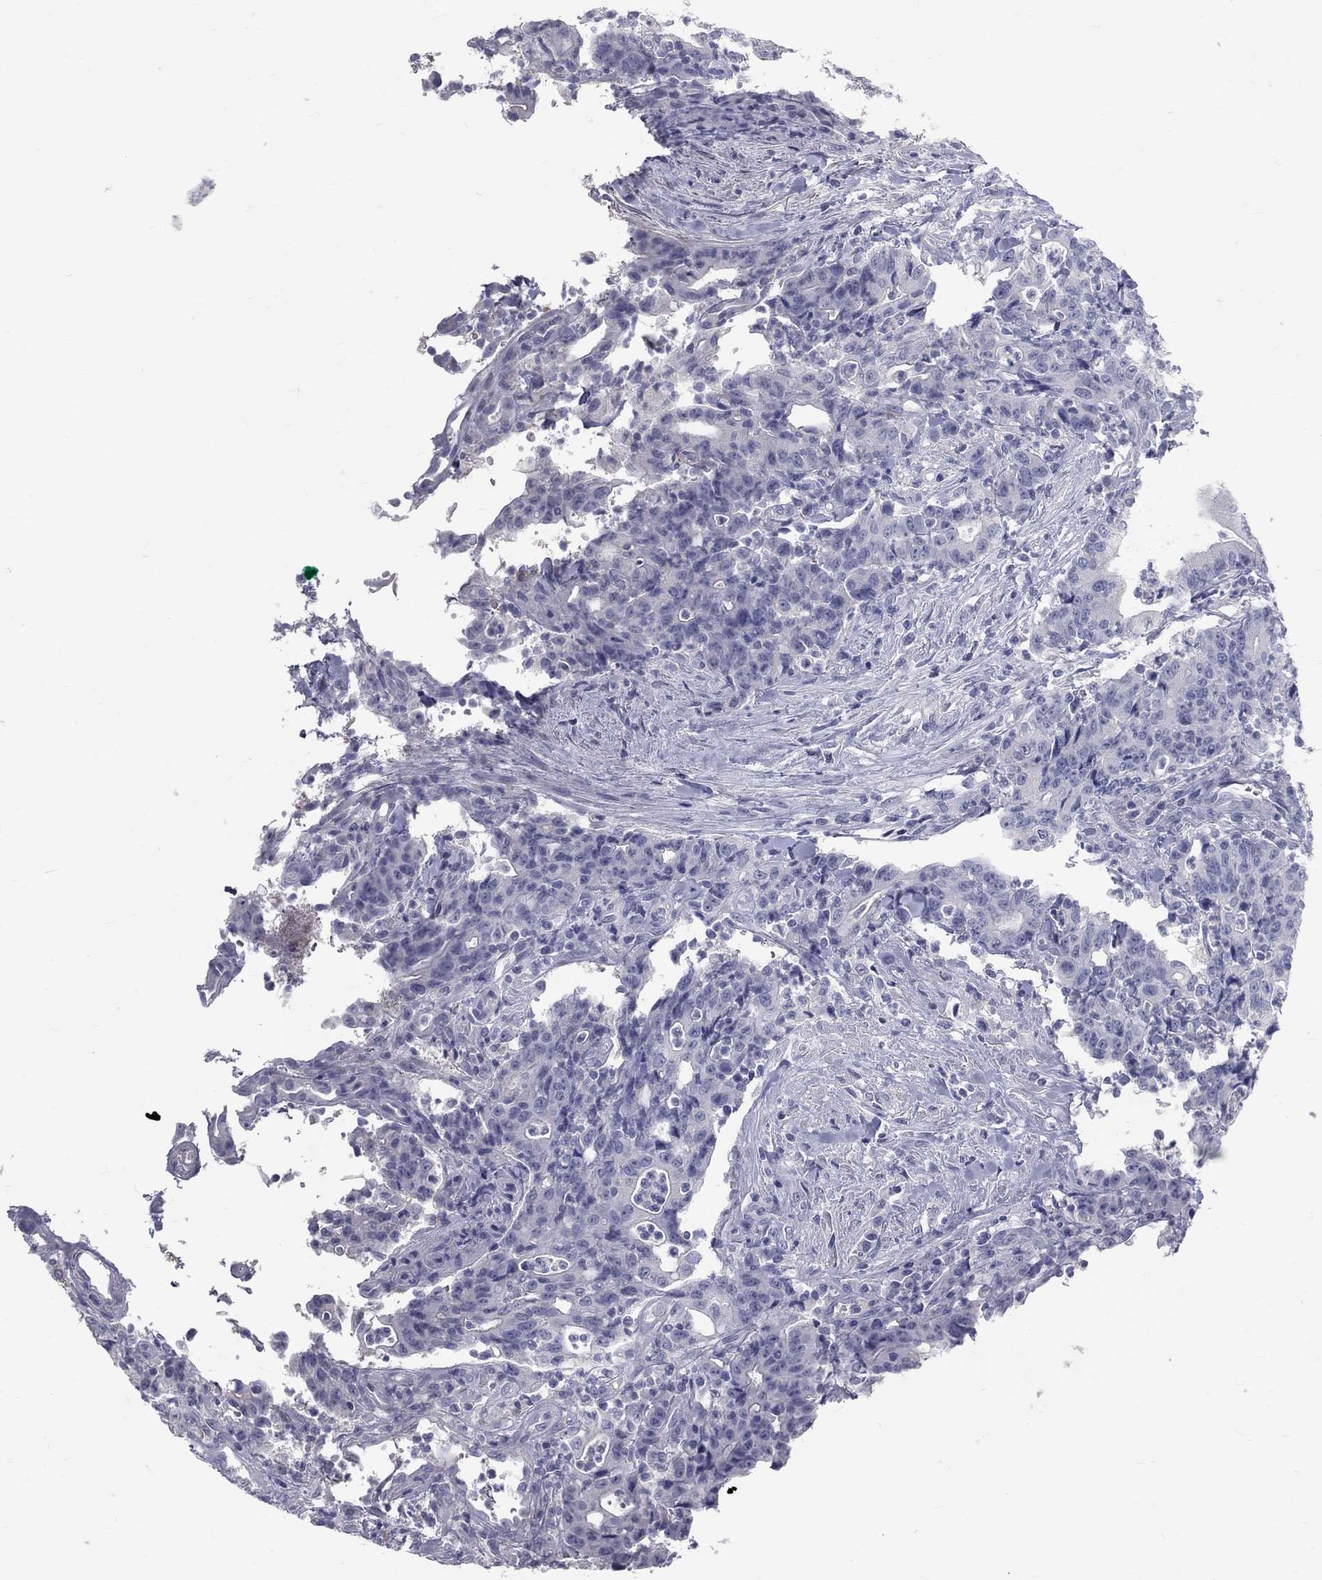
{"staining": {"intensity": "negative", "quantity": "none", "location": "none"}, "tissue": "colorectal cancer", "cell_type": "Tumor cells", "image_type": "cancer", "snomed": [{"axis": "morphology", "description": "Adenocarcinoma, NOS"}, {"axis": "topography", "description": "Colon"}], "caption": "The histopathology image shows no staining of tumor cells in adenocarcinoma (colorectal). (DAB IHC, high magnification).", "gene": "TFPI2", "patient": {"sex": "male", "age": 70}}